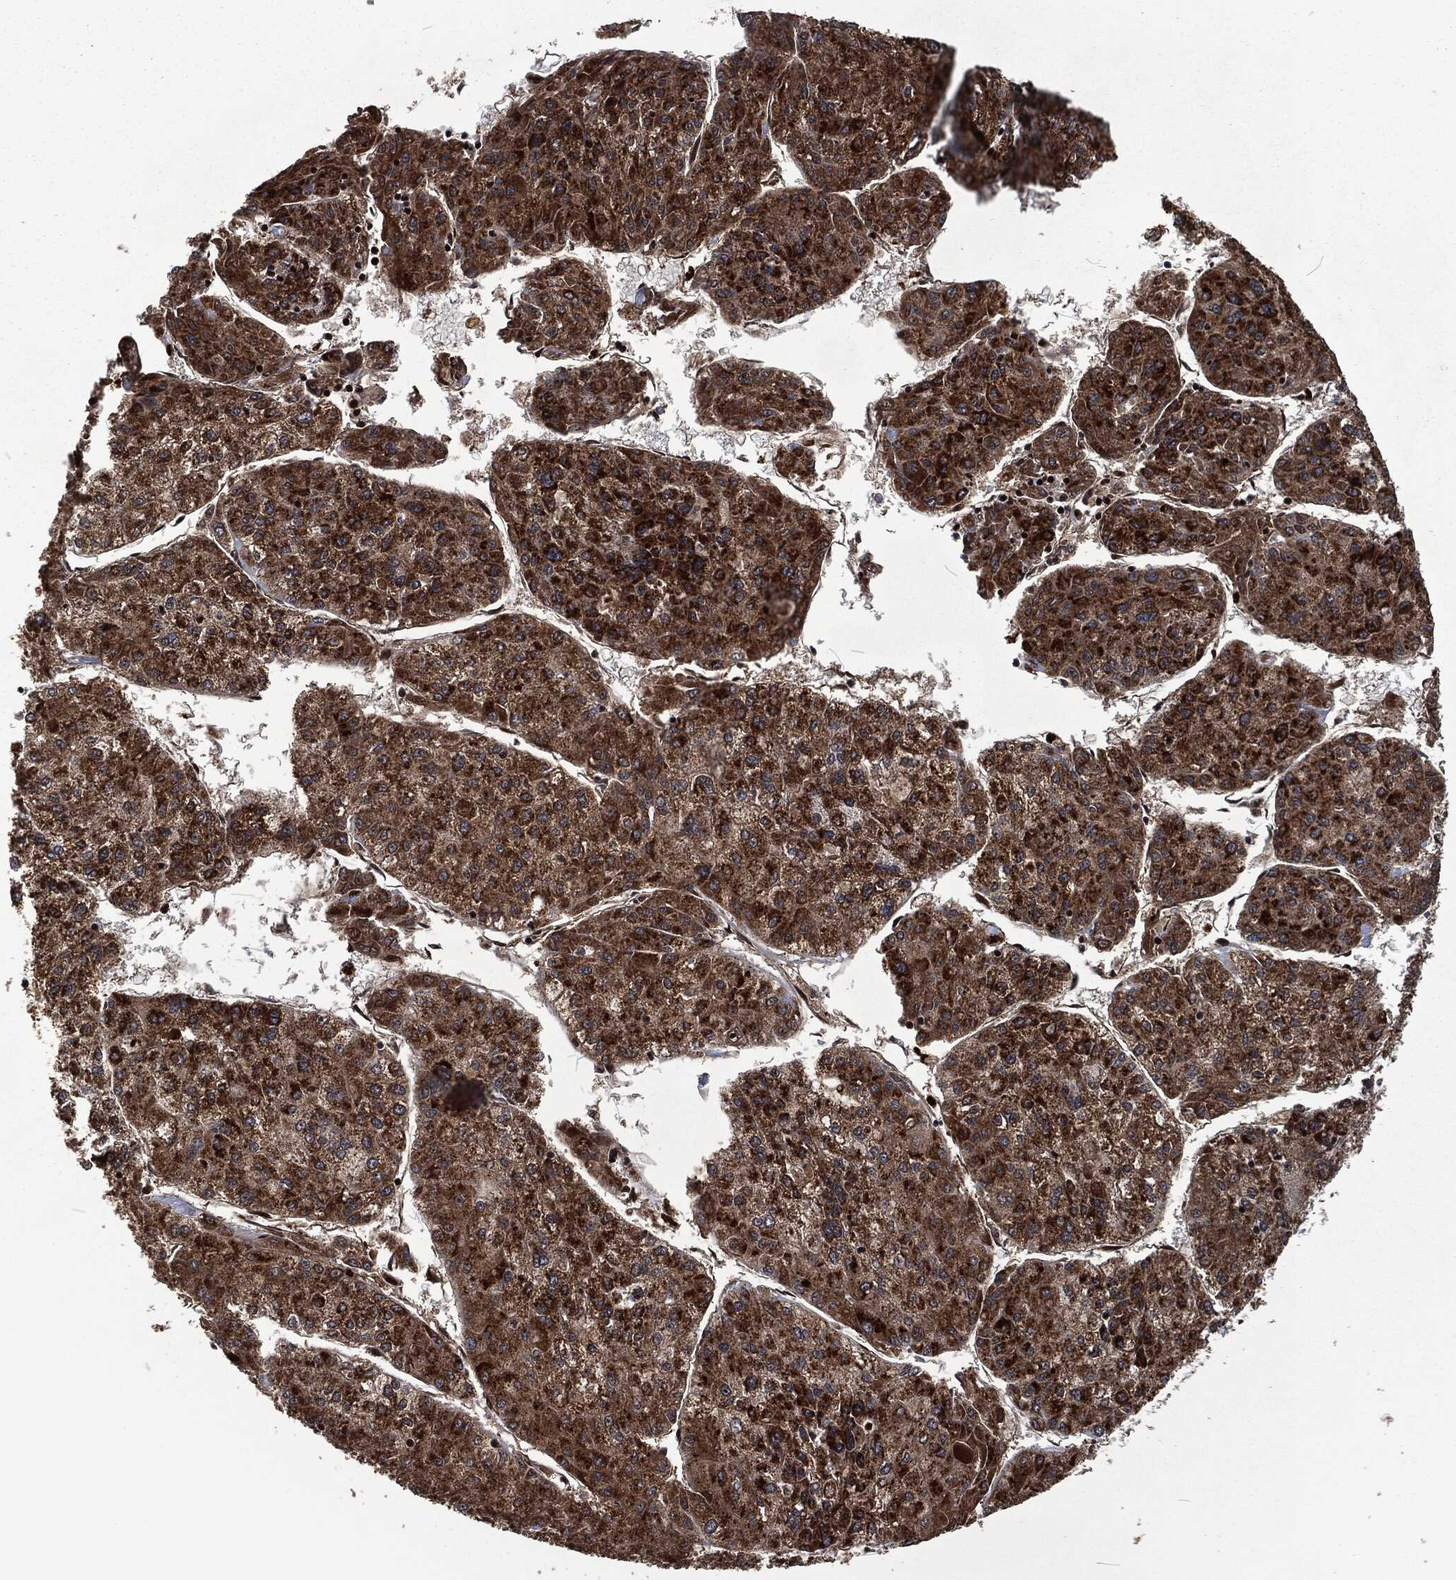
{"staining": {"intensity": "strong", "quantity": ">75%", "location": "cytoplasmic/membranous"}, "tissue": "liver cancer", "cell_type": "Tumor cells", "image_type": "cancer", "snomed": [{"axis": "morphology", "description": "Carcinoma, Hepatocellular, NOS"}, {"axis": "topography", "description": "Liver"}], "caption": "DAB (3,3'-diaminobenzidine) immunohistochemical staining of human hepatocellular carcinoma (liver) reveals strong cytoplasmic/membranous protein expression in approximately >75% of tumor cells.", "gene": "CMPK2", "patient": {"sex": "male", "age": 43}}